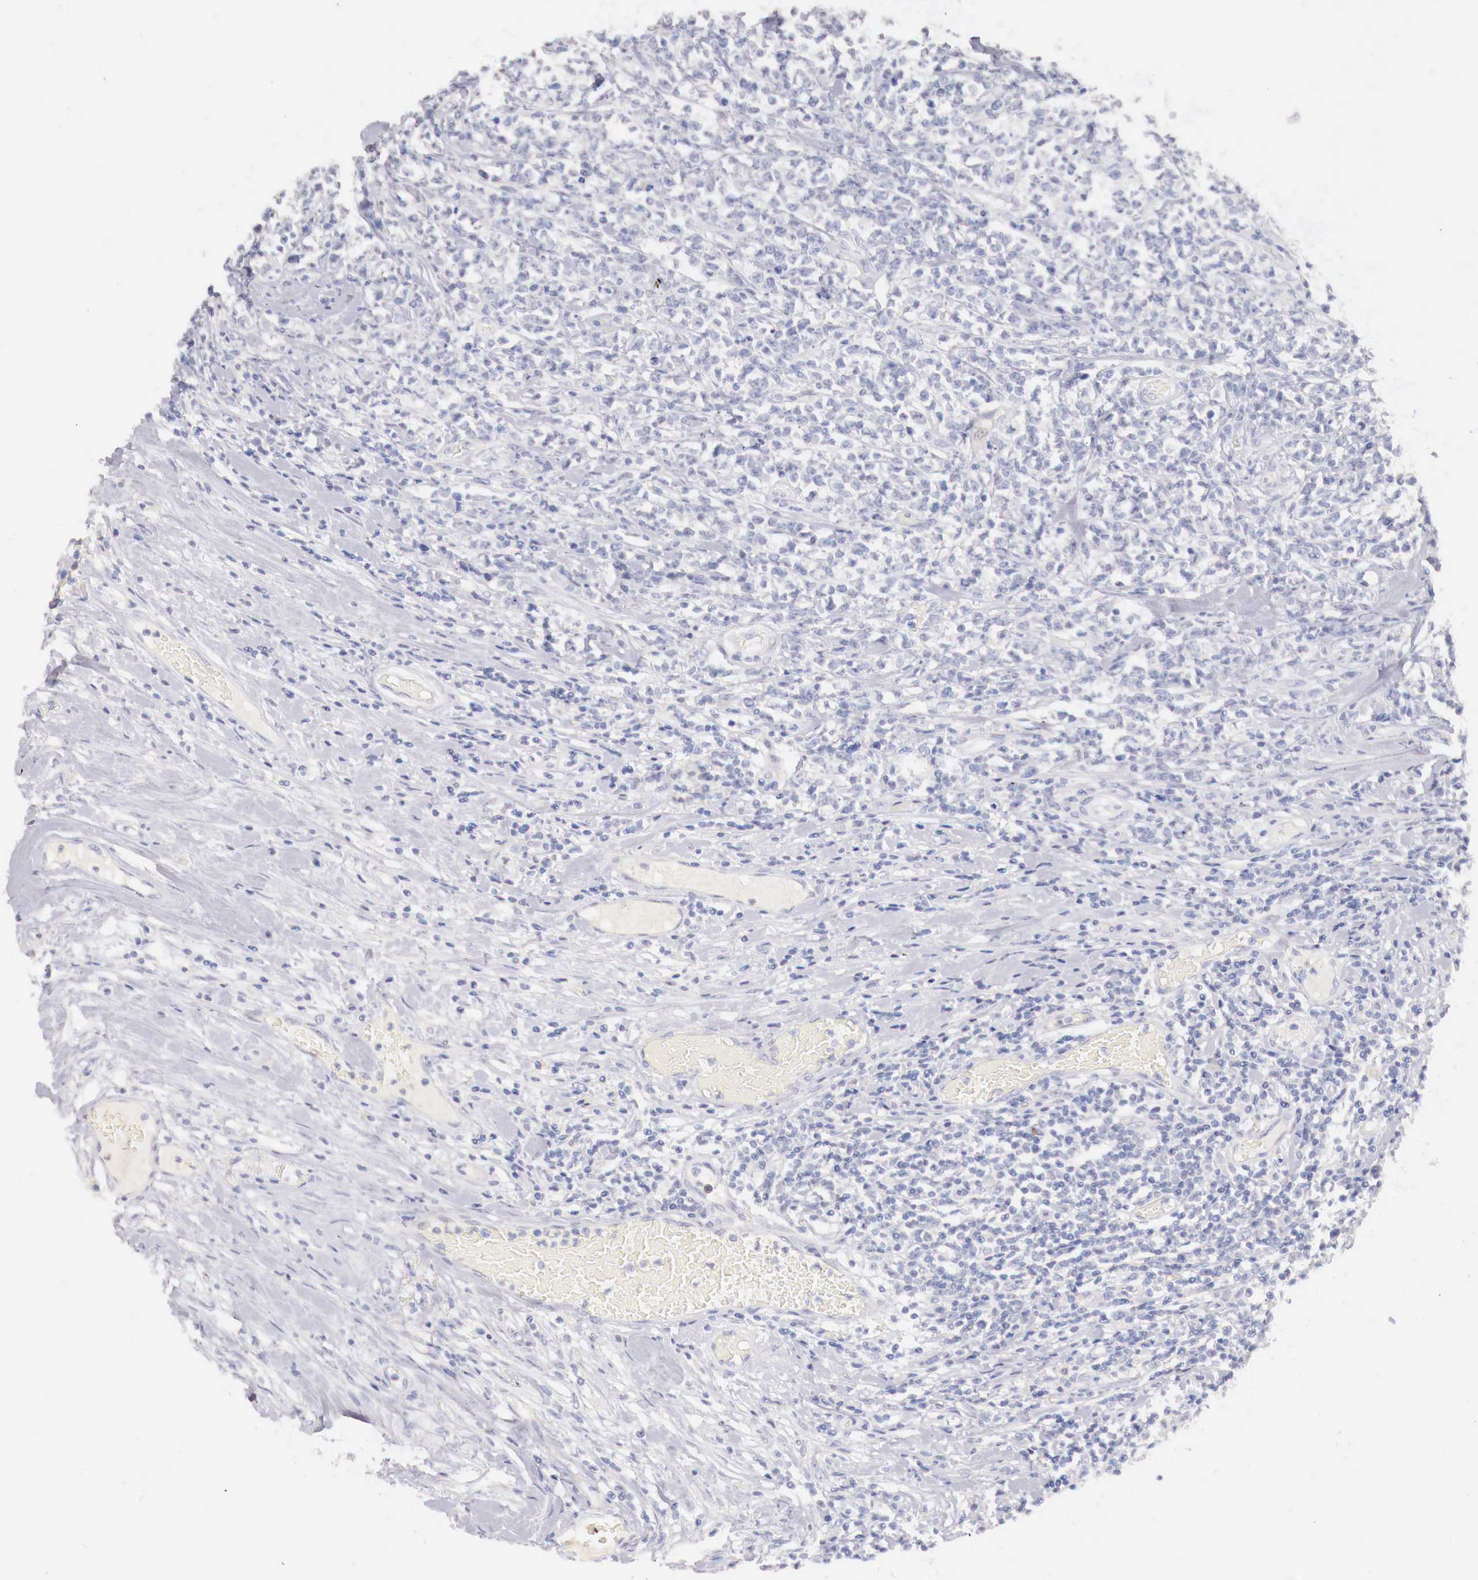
{"staining": {"intensity": "negative", "quantity": "none", "location": "none"}, "tissue": "lymphoma", "cell_type": "Tumor cells", "image_type": "cancer", "snomed": [{"axis": "morphology", "description": "Malignant lymphoma, non-Hodgkin's type, High grade"}, {"axis": "topography", "description": "Colon"}], "caption": "DAB immunohistochemical staining of malignant lymphoma, non-Hodgkin's type (high-grade) displays no significant staining in tumor cells. The staining is performed using DAB brown chromogen with nuclei counter-stained in using hematoxylin.", "gene": "ITIH6", "patient": {"sex": "male", "age": 82}}